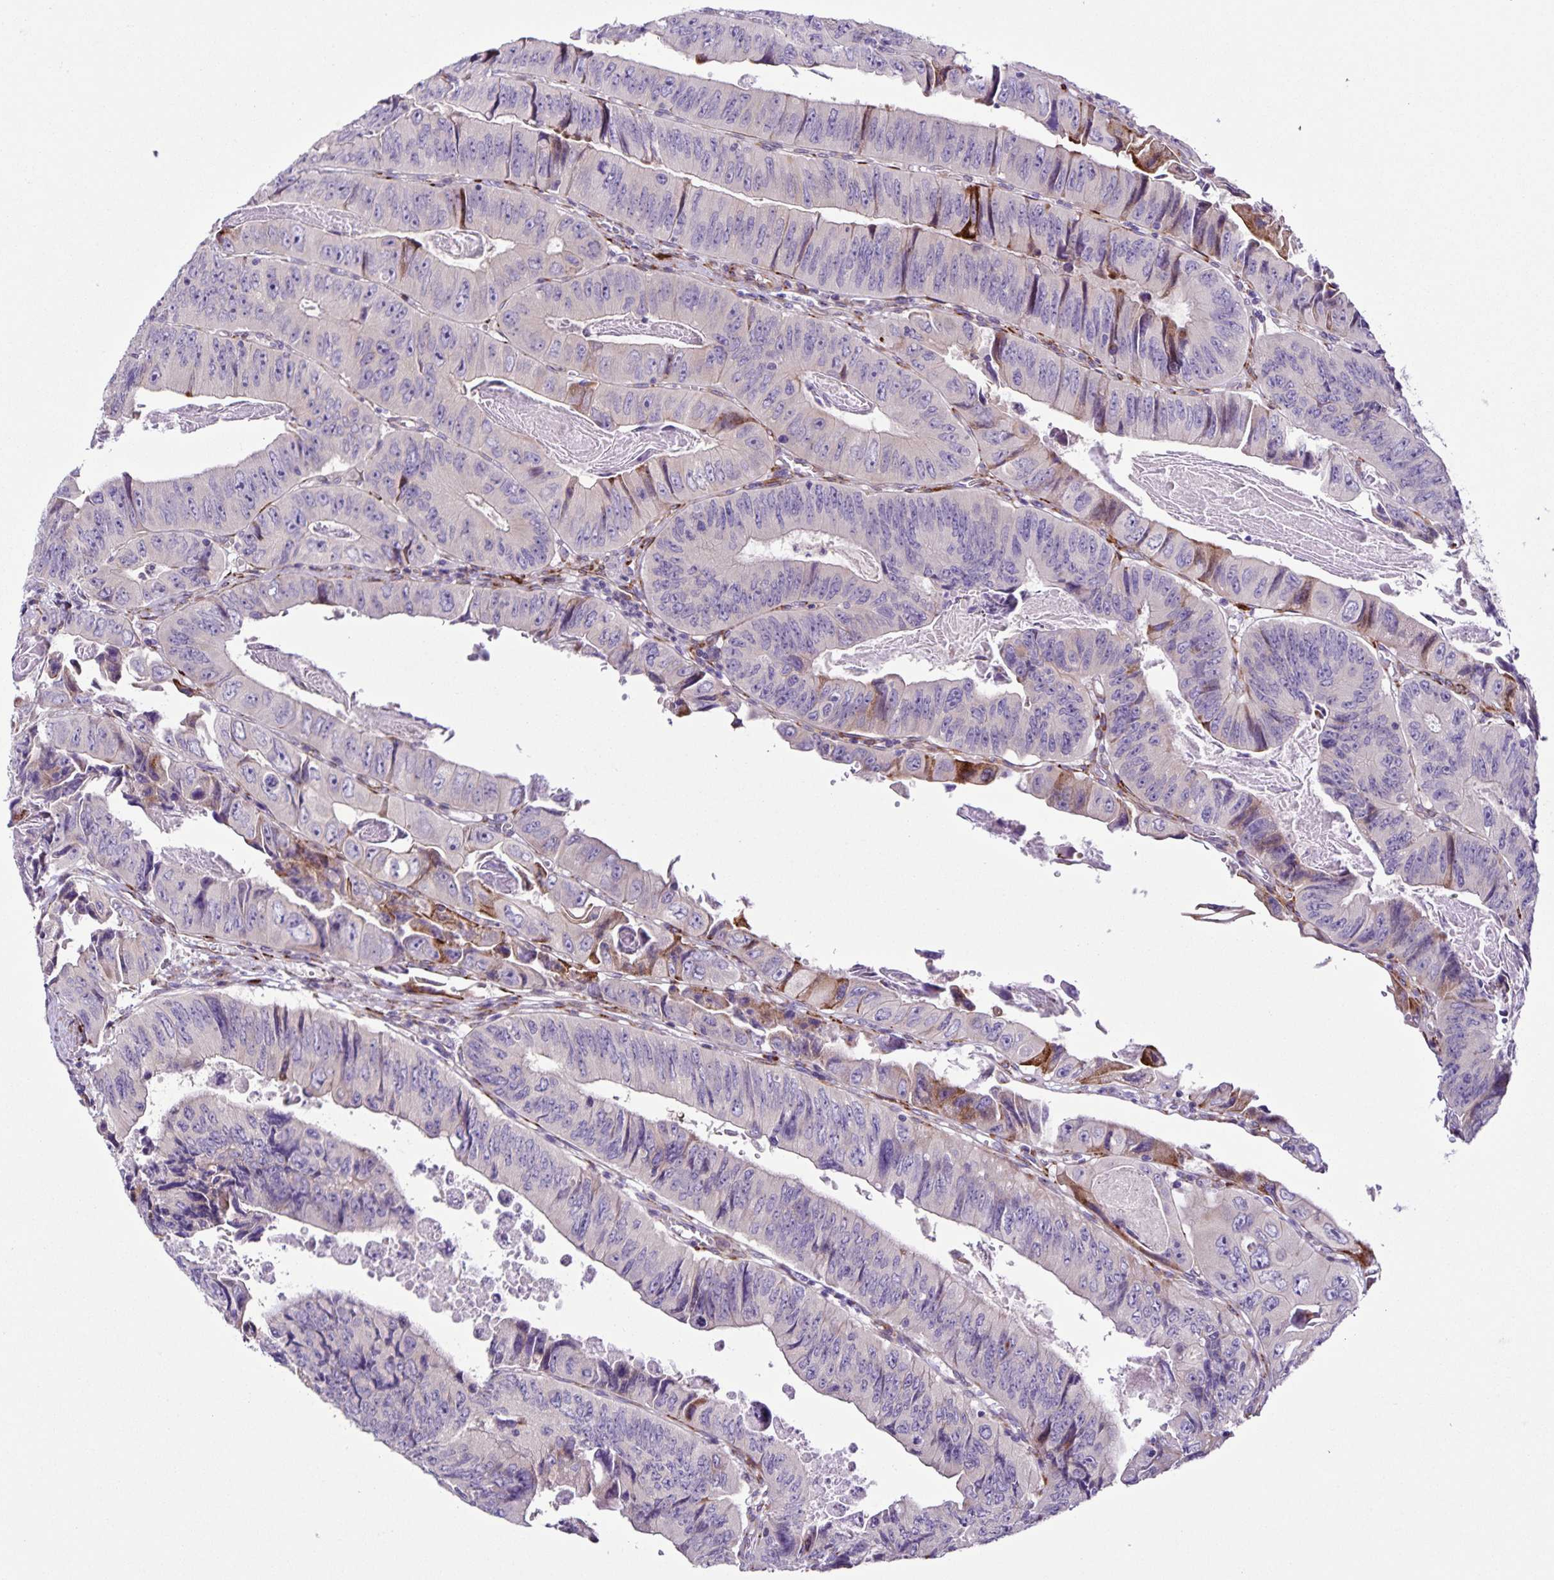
{"staining": {"intensity": "moderate", "quantity": "<25%", "location": "cytoplasmic/membranous"}, "tissue": "colorectal cancer", "cell_type": "Tumor cells", "image_type": "cancer", "snomed": [{"axis": "morphology", "description": "Adenocarcinoma, NOS"}, {"axis": "topography", "description": "Colon"}], "caption": "Moderate cytoplasmic/membranous positivity is seen in about <25% of tumor cells in colorectal cancer. The staining was performed using DAB (3,3'-diaminobenzidine) to visualize the protein expression in brown, while the nuclei were stained in blue with hematoxylin (Magnification: 20x).", "gene": "OSBPL5", "patient": {"sex": "female", "age": 84}}